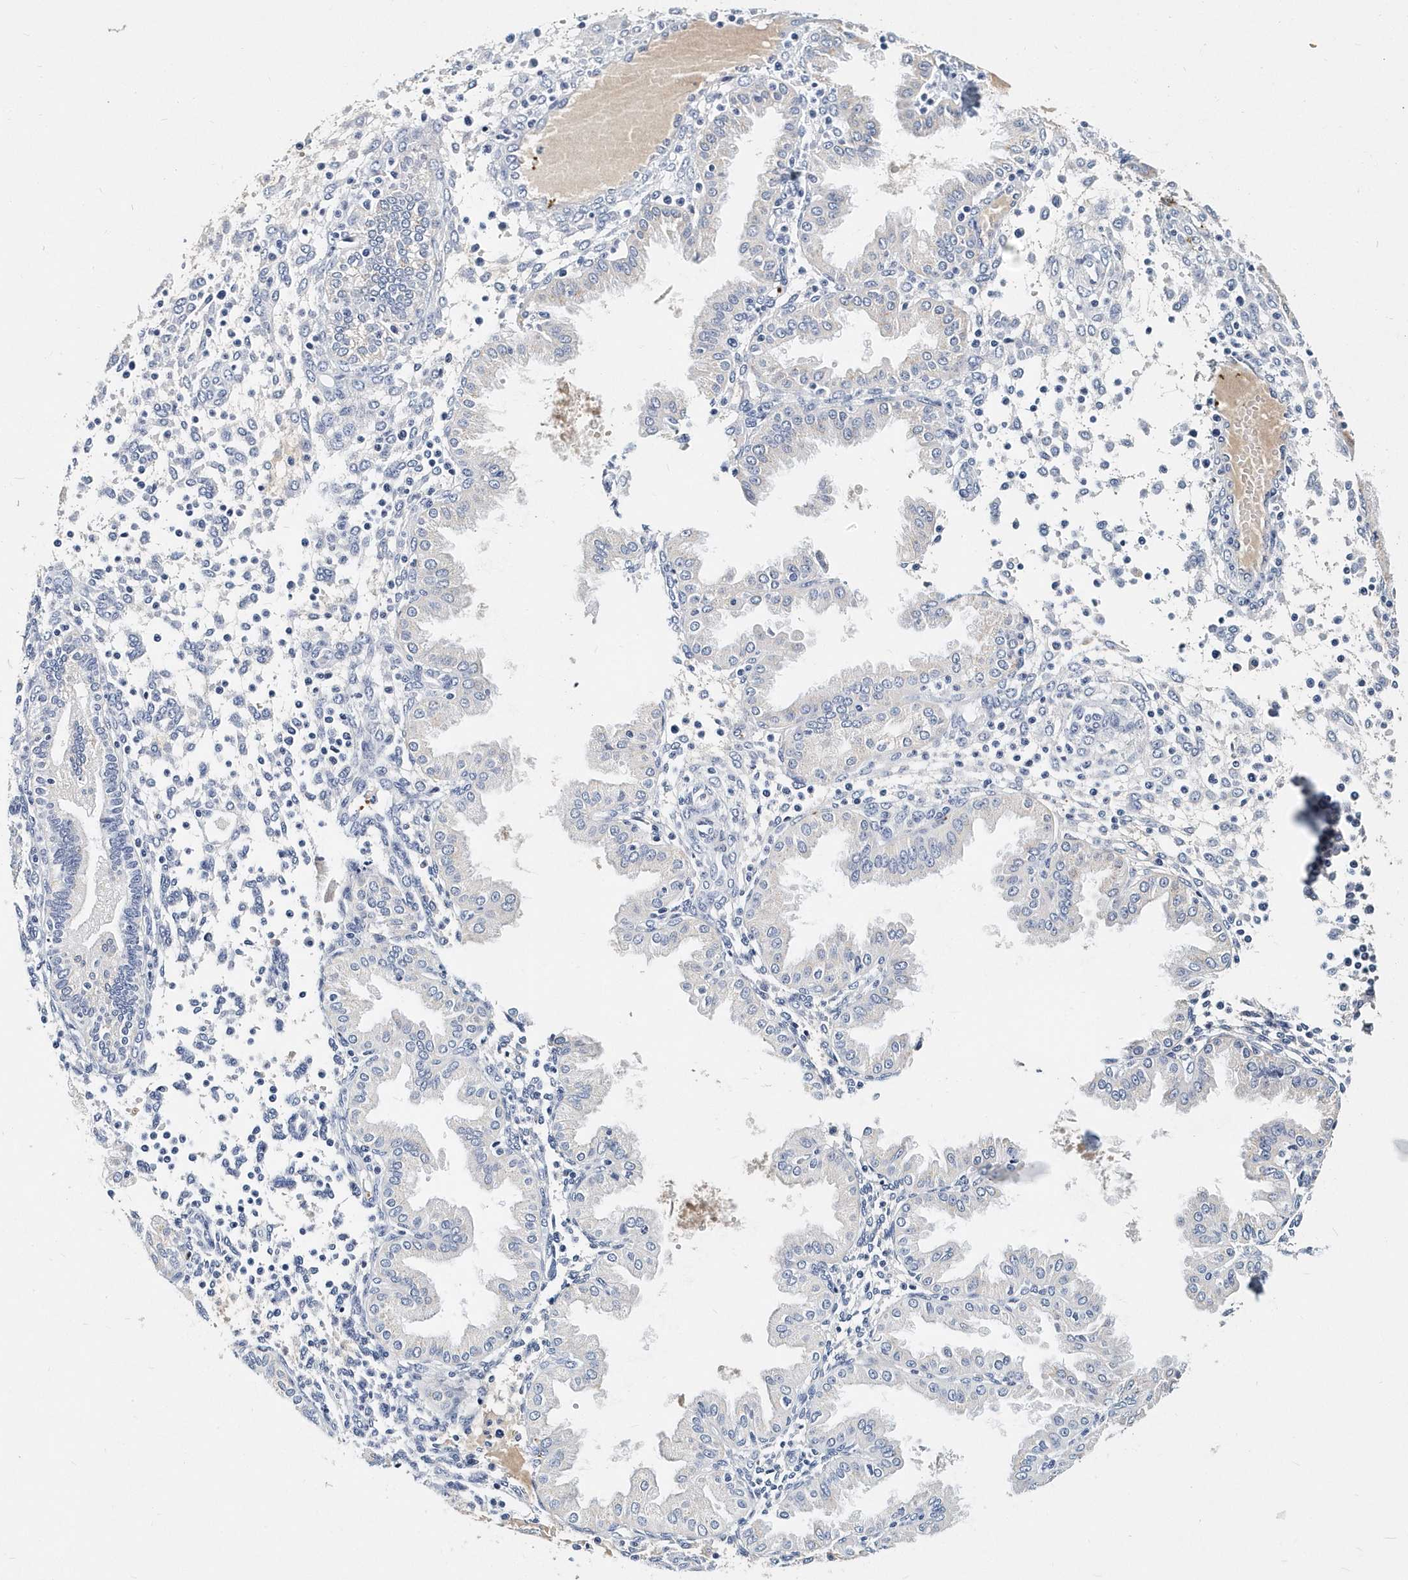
{"staining": {"intensity": "negative", "quantity": "none", "location": "none"}, "tissue": "endometrium", "cell_type": "Cells in endometrial stroma", "image_type": "normal", "snomed": [{"axis": "morphology", "description": "Normal tissue, NOS"}, {"axis": "topography", "description": "Endometrium"}], "caption": "DAB (3,3'-diaminobenzidine) immunohistochemical staining of unremarkable human endometrium exhibits no significant expression in cells in endometrial stroma. Brightfield microscopy of immunohistochemistry stained with DAB (brown) and hematoxylin (blue), captured at high magnification.", "gene": "ITGA2B", "patient": {"sex": "female", "age": 53}}